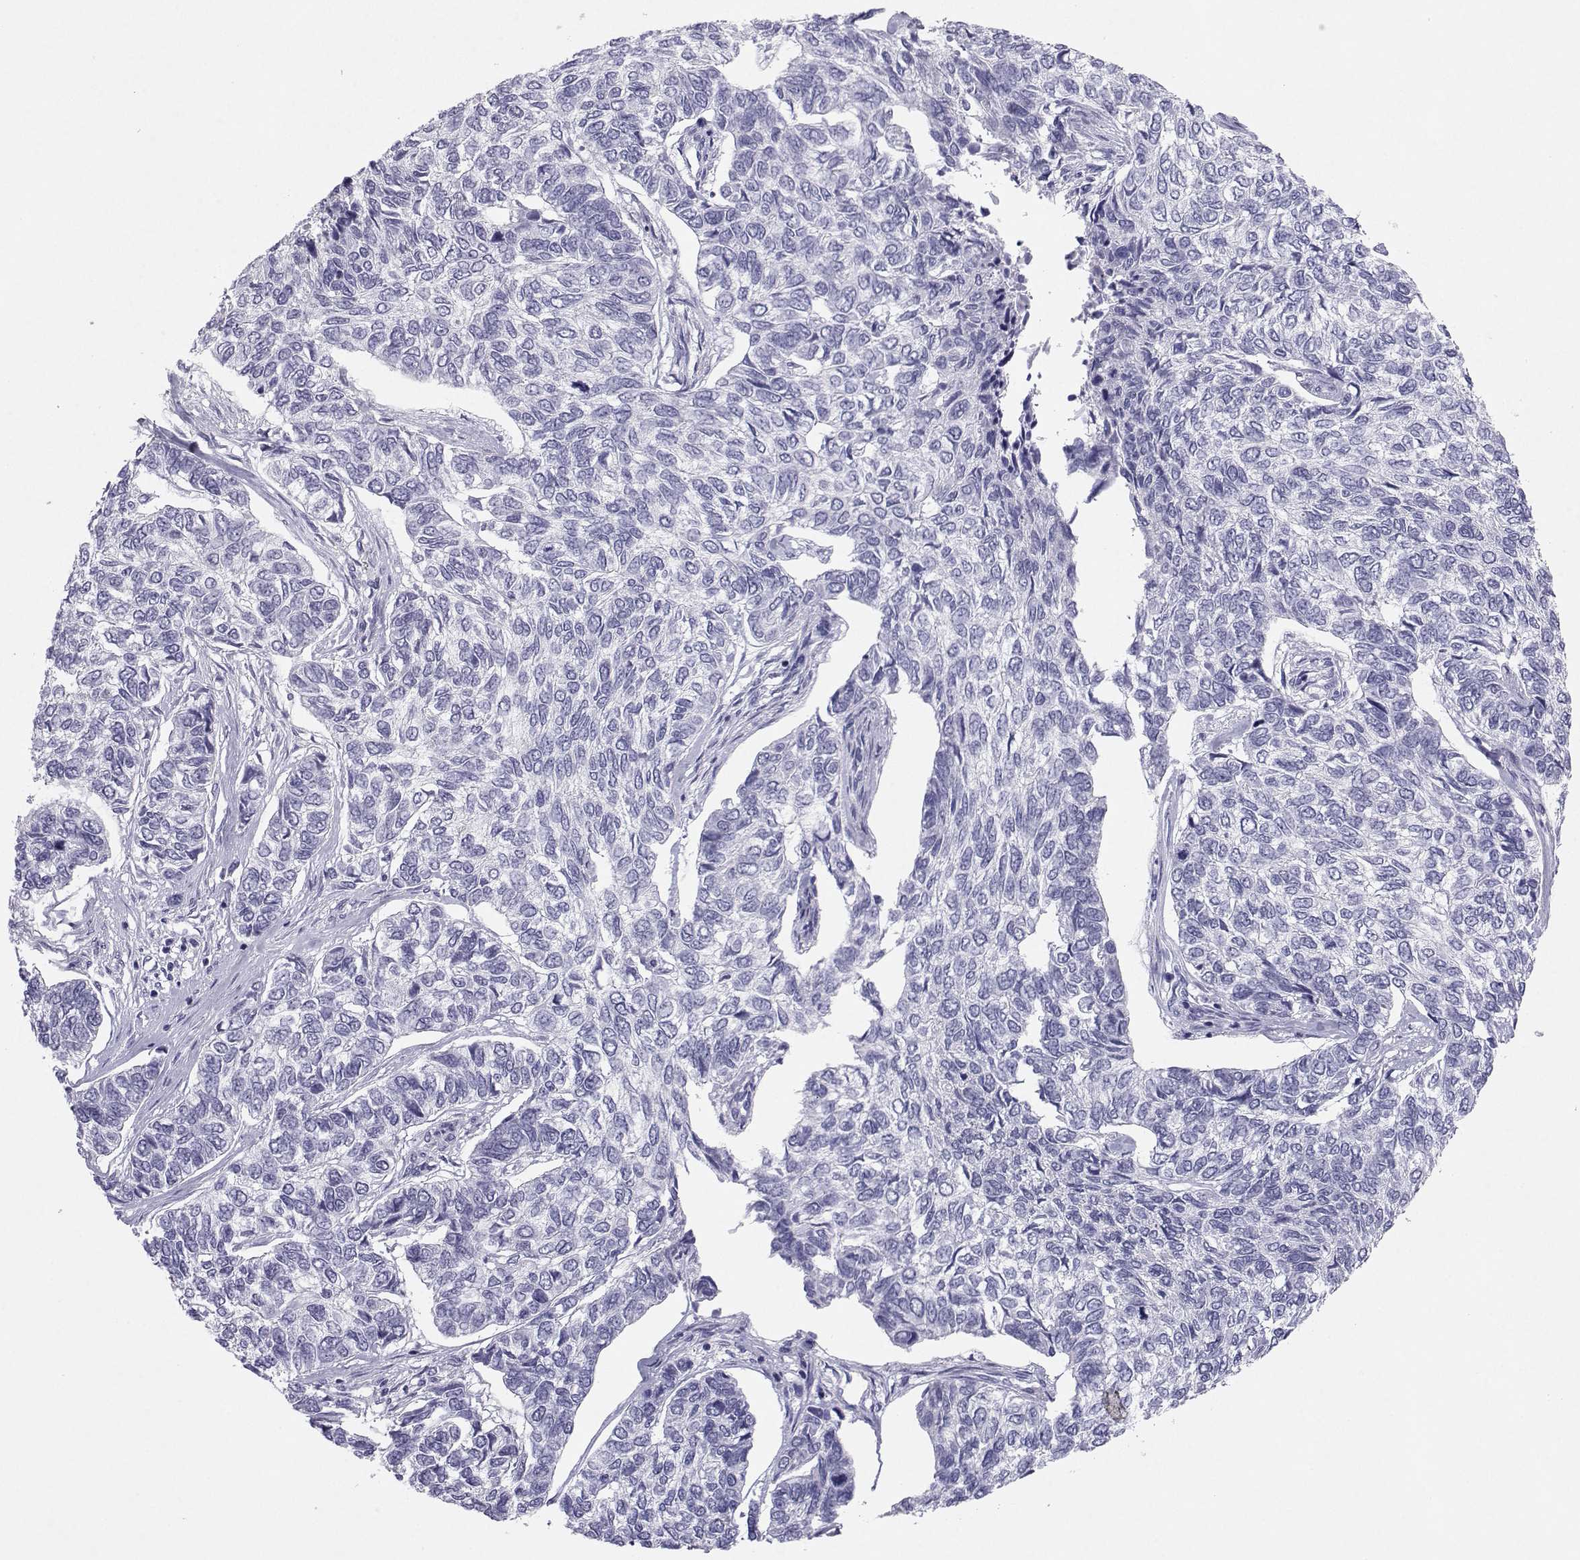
{"staining": {"intensity": "negative", "quantity": "none", "location": "none"}, "tissue": "skin cancer", "cell_type": "Tumor cells", "image_type": "cancer", "snomed": [{"axis": "morphology", "description": "Basal cell carcinoma"}, {"axis": "topography", "description": "Skin"}], "caption": "Image shows no protein positivity in tumor cells of basal cell carcinoma (skin) tissue.", "gene": "SST", "patient": {"sex": "female", "age": 65}}